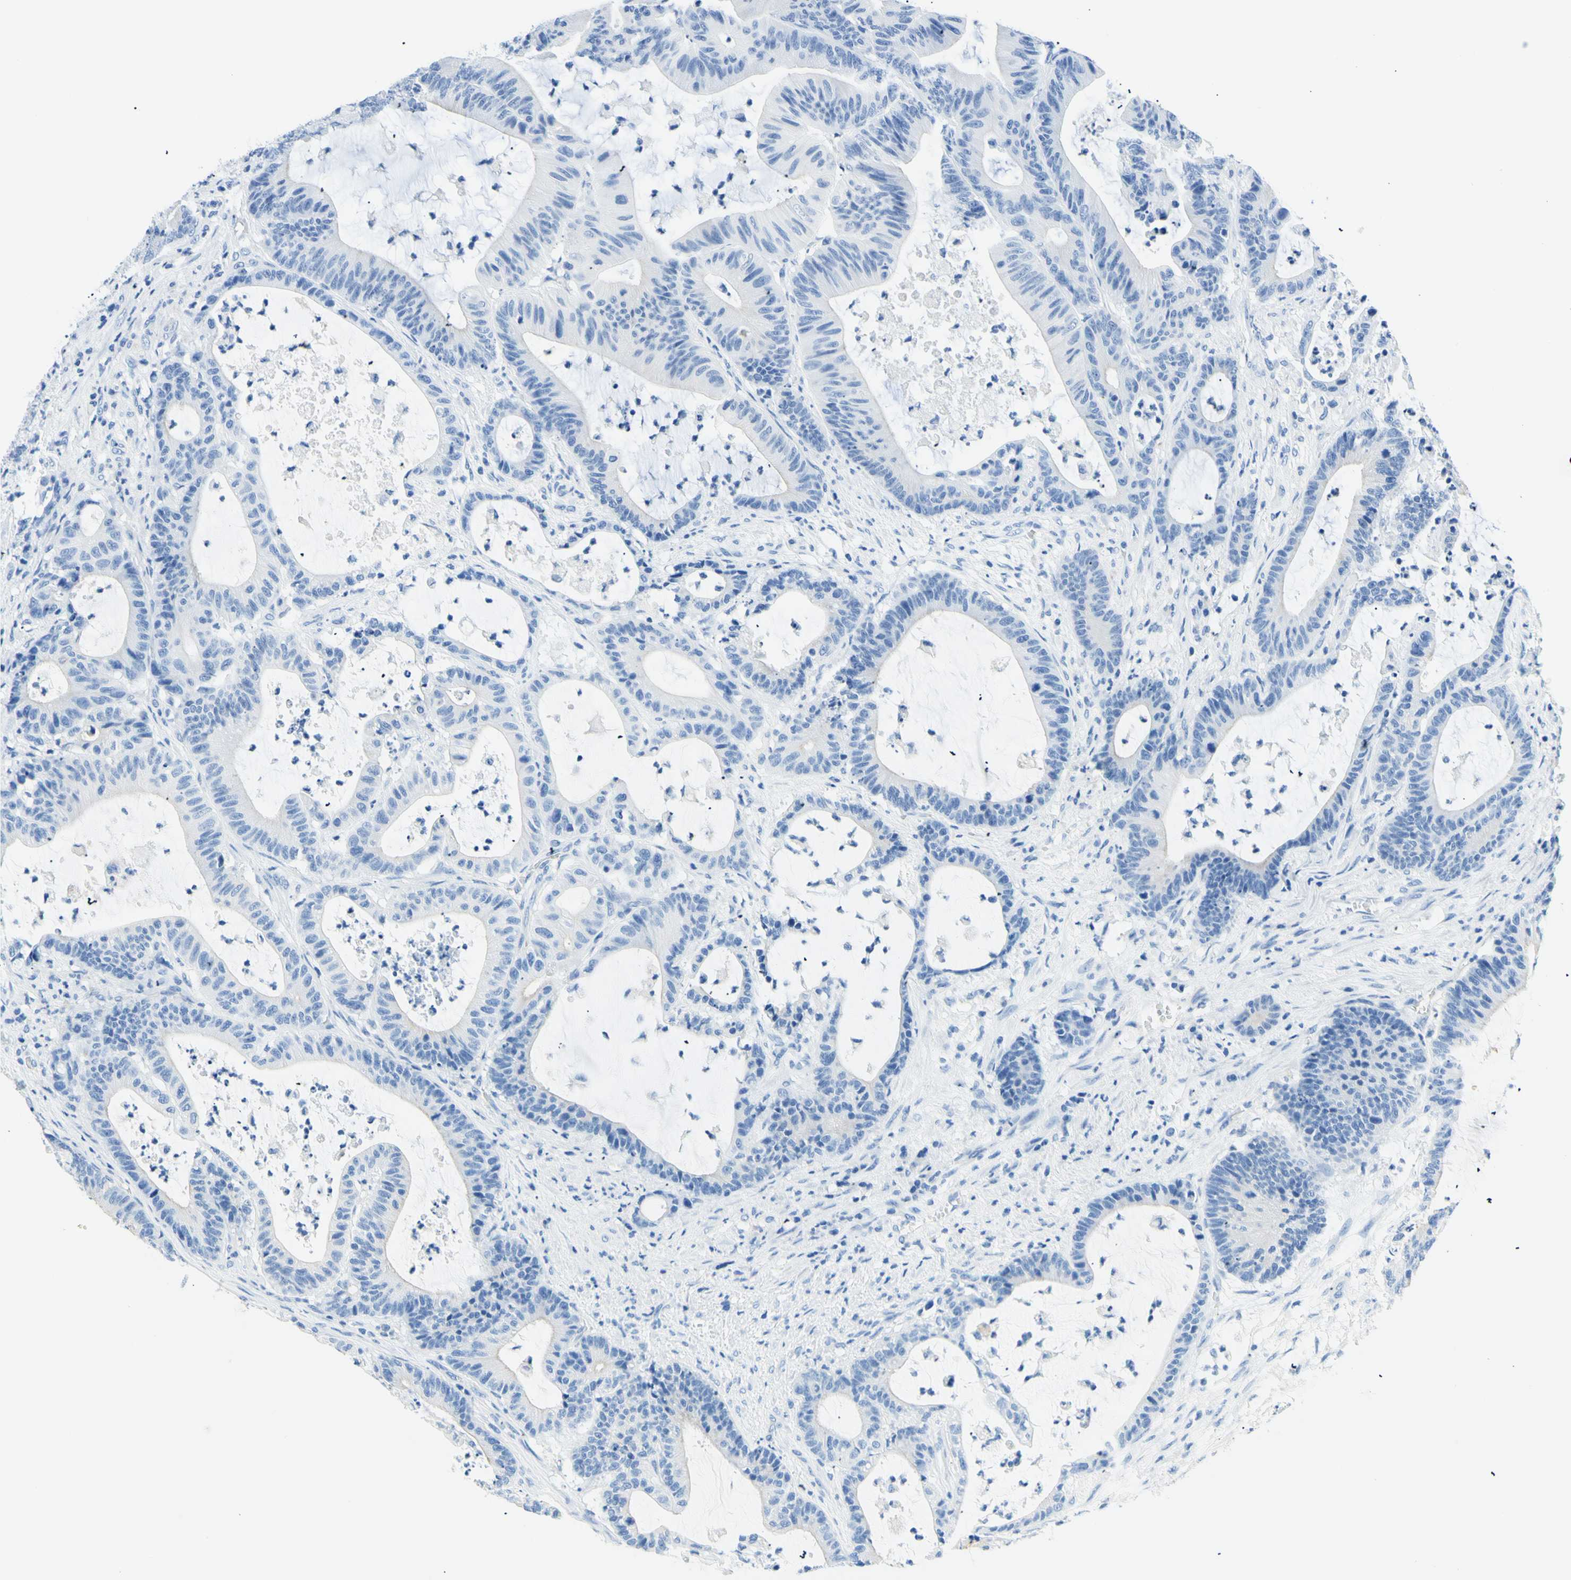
{"staining": {"intensity": "negative", "quantity": "none", "location": "none"}, "tissue": "colorectal cancer", "cell_type": "Tumor cells", "image_type": "cancer", "snomed": [{"axis": "morphology", "description": "Adenocarcinoma, NOS"}, {"axis": "topography", "description": "Colon"}], "caption": "DAB (3,3'-diaminobenzidine) immunohistochemical staining of human colorectal cancer shows no significant expression in tumor cells.", "gene": "HPCA", "patient": {"sex": "female", "age": 84}}